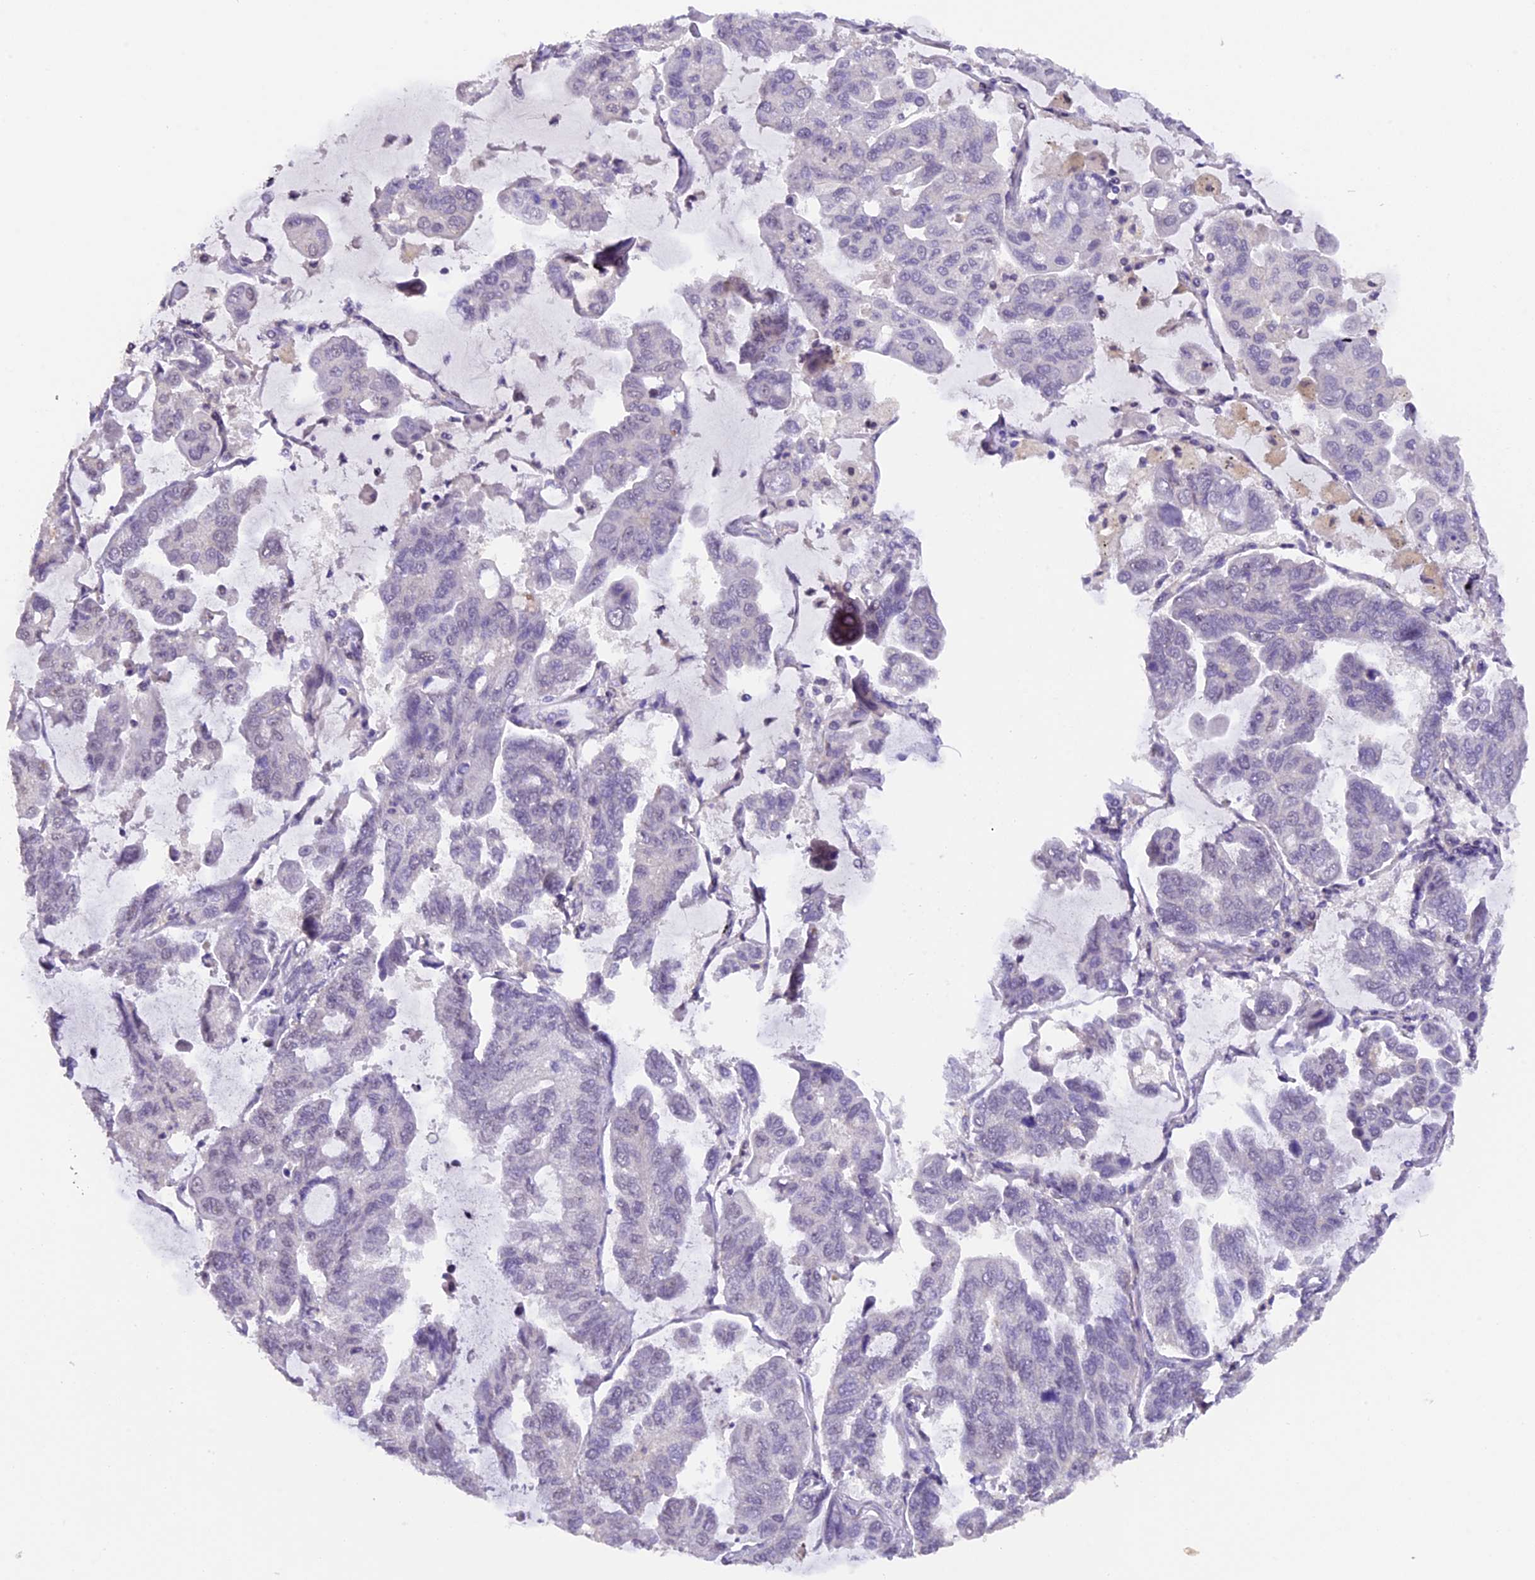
{"staining": {"intensity": "negative", "quantity": "none", "location": "none"}, "tissue": "lung cancer", "cell_type": "Tumor cells", "image_type": "cancer", "snomed": [{"axis": "morphology", "description": "Adenocarcinoma, NOS"}, {"axis": "topography", "description": "Lung"}], "caption": "The image reveals no staining of tumor cells in adenocarcinoma (lung).", "gene": "GNB5", "patient": {"sex": "male", "age": 64}}